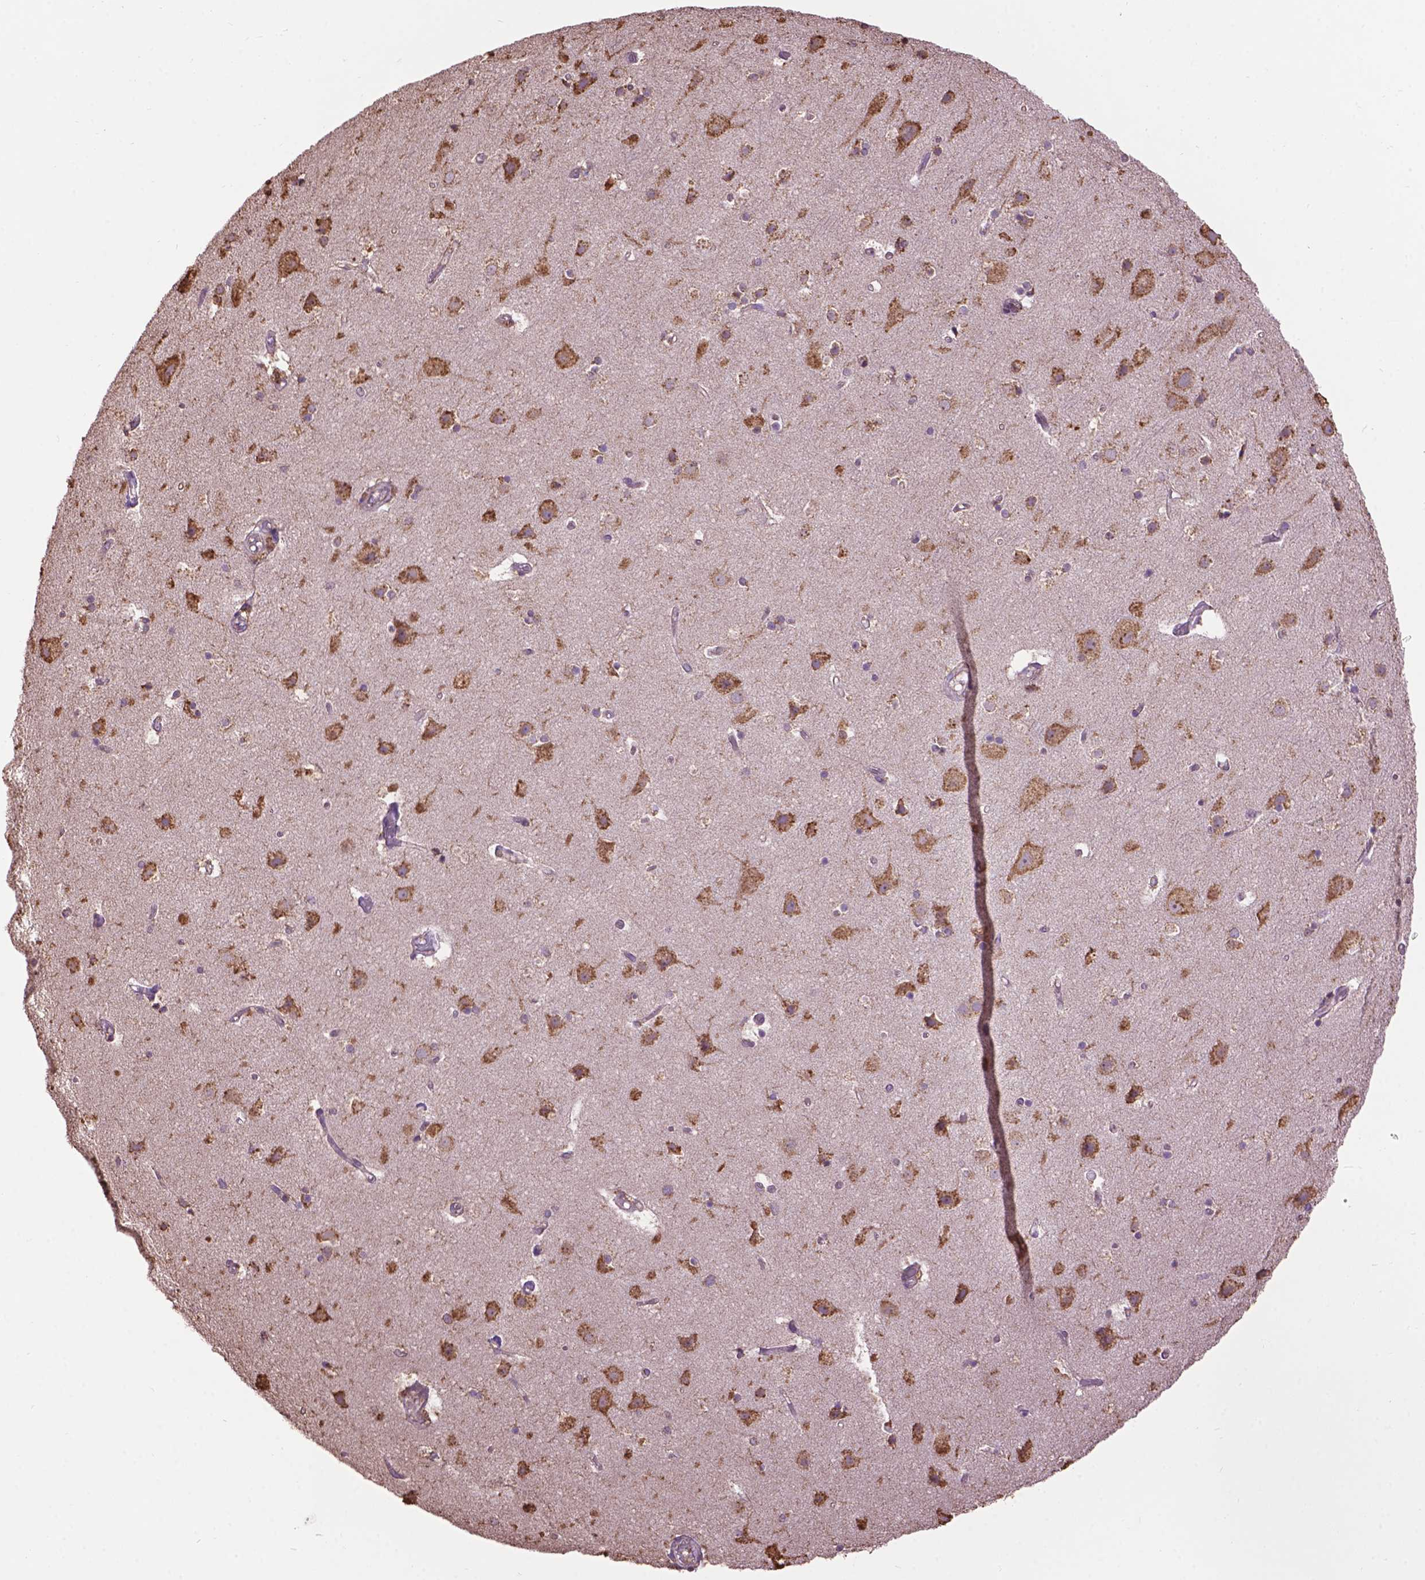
{"staining": {"intensity": "negative", "quantity": "none", "location": "none"}, "tissue": "cerebral cortex", "cell_type": "Endothelial cells", "image_type": "normal", "snomed": [{"axis": "morphology", "description": "Normal tissue, NOS"}, {"axis": "topography", "description": "Cerebral cortex"}], "caption": "Immunohistochemistry (IHC) of benign cerebral cortex shows no positivity in endothelial cells.", "gene": "PPP2R5E", "patient": {"sex": "female", "age": 52}}